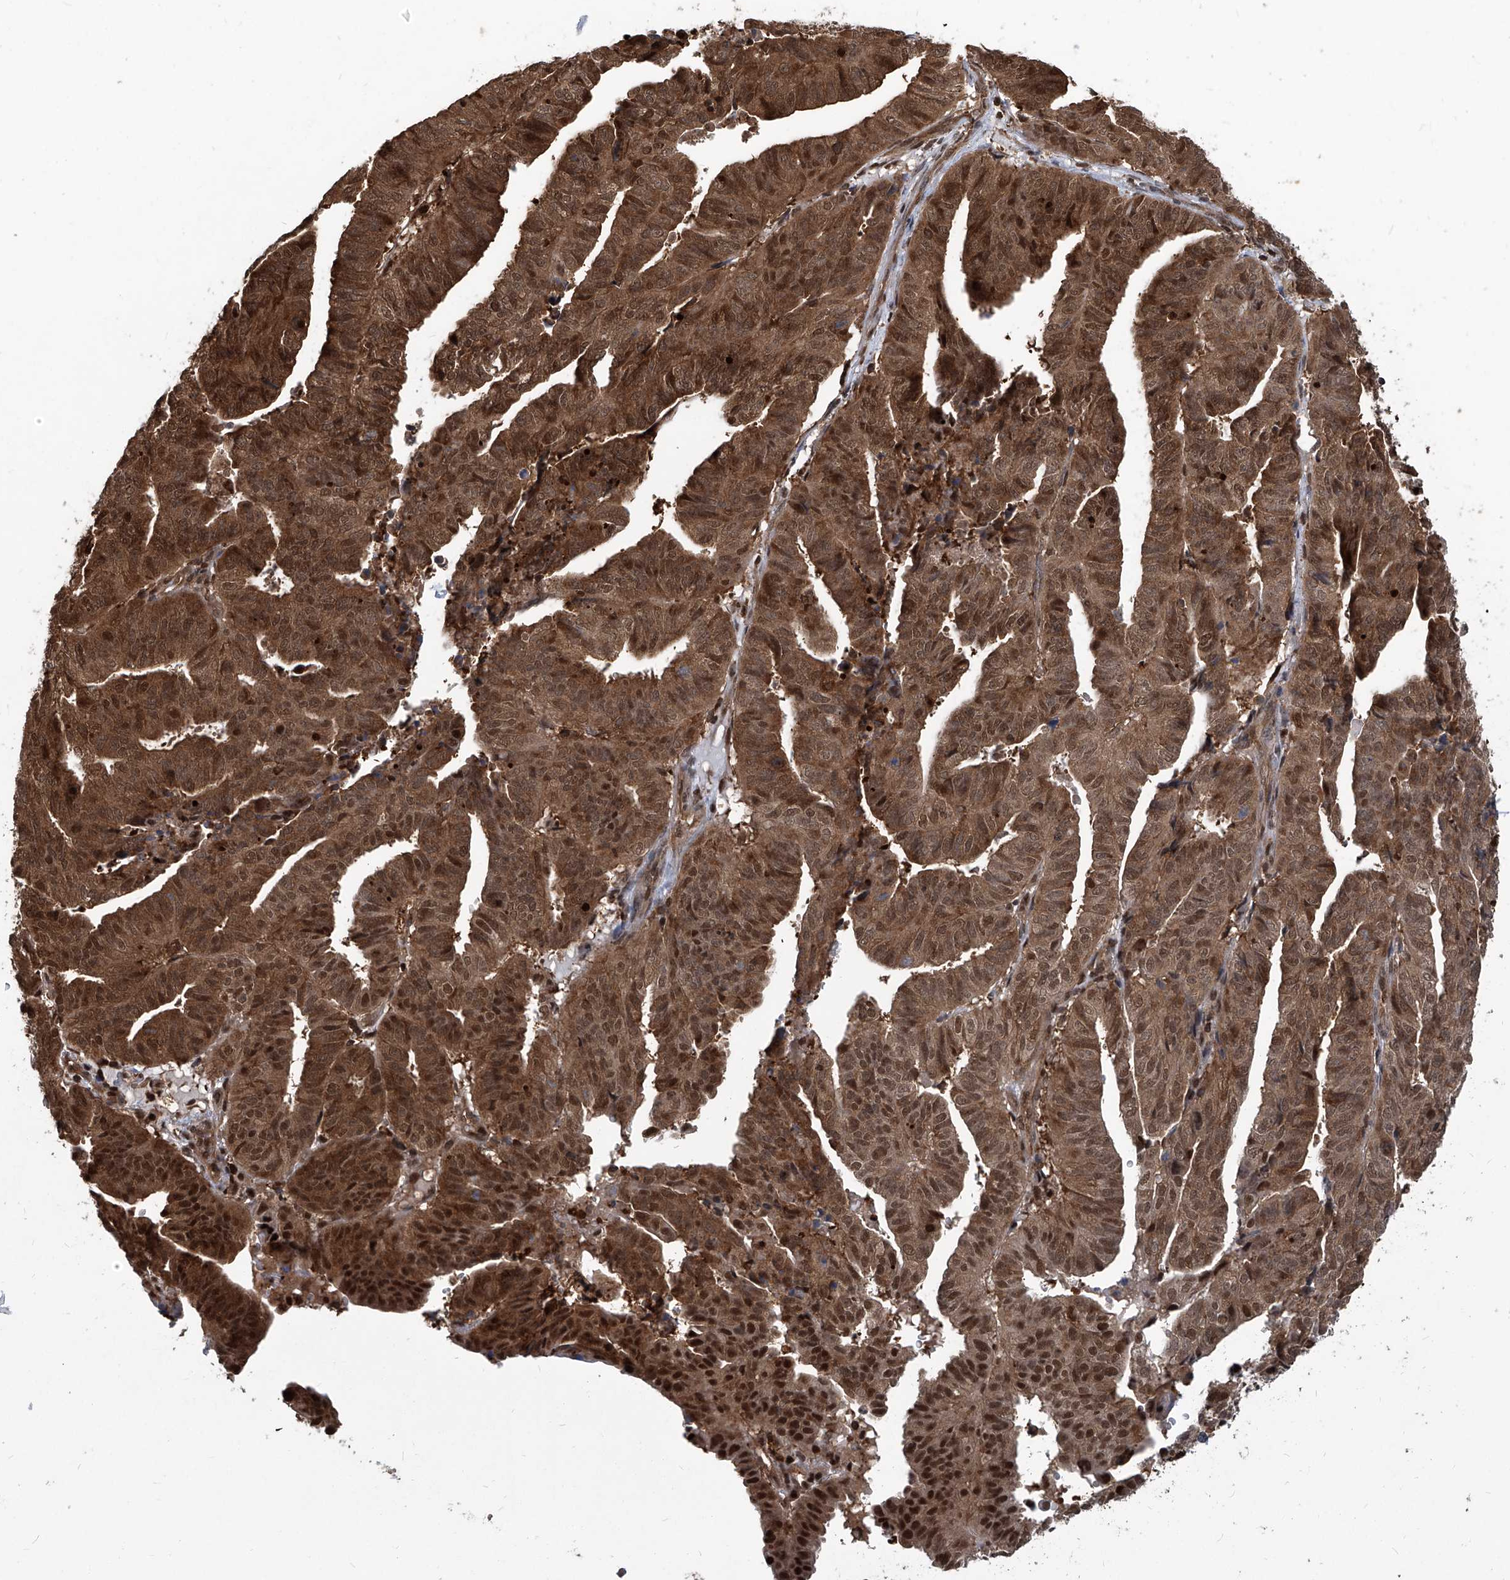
{"staining": {"intensity": "strong", "quantity": ">75%", "location": "cytoplasmic/membranous,nuclear"}, "tissue": "endometrial cancer", "cell_type": "Tumor cells", "image_type": "cancer", "snomed": [{"axis": "morphology", "description": "Adenocarcinoma, NOS"}, {"axis": "topography", "description": "Uterus"}], "caption": "Protein positivity by immunohistochemistry (IHC) displays strong cytoplasmic/membranous and nuclear expression in approximately >75% of tumor cells in adenocarcinoma (endometrial). (IHC, brightfield microscopy, high magnification).", "gene": "PSMB1", "patient": {"sex": "female", "age": 77}}